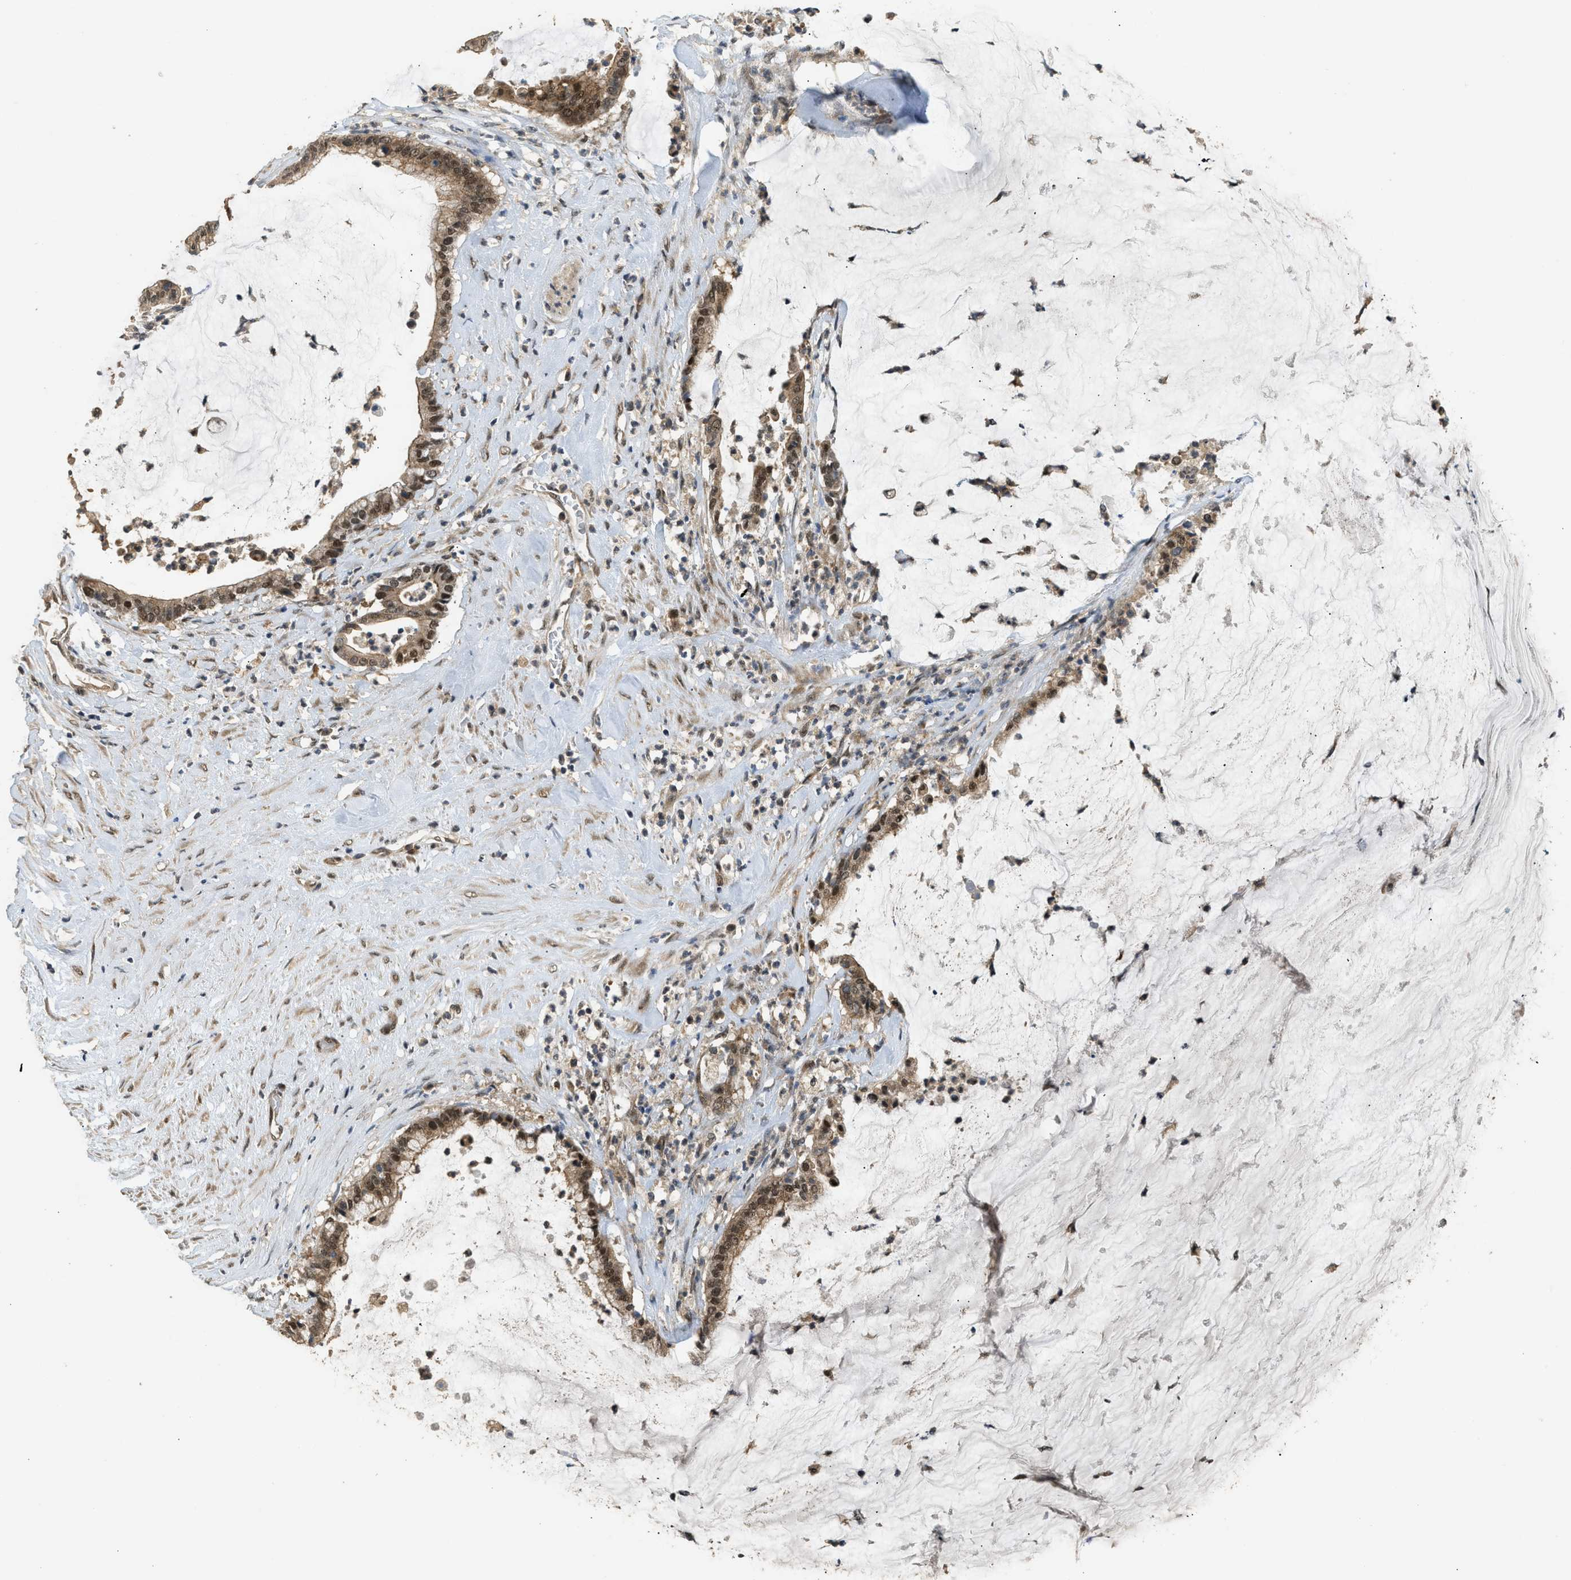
{"staining": {"intensity": "moderate", "quantity": ">75%", "location": "cytoplasmic/membranous,nuclear"}, "tissue": "pancreatic cancer", "cell_type": "Tumor cells", "image_type": "cancer", "snomed": [{"axis": "morphology", "description": "Adenocarcinoma, NOS"}, {"axis": "topography", "description": "Pancreas"}], "caption": "Immunohistochemical staining of pancreatic adenocarcinoma shows medium levels of moderate cytoplasmic/membranous and nuclear expression in approximately >75% of tumor cells. The staining is performed using DAB brown chromogen to label protein expression. The nuclei are counter-stained blue using hematoxylin.", "gene": "GET1", "patient": {"sex": "male", "age": 41}}